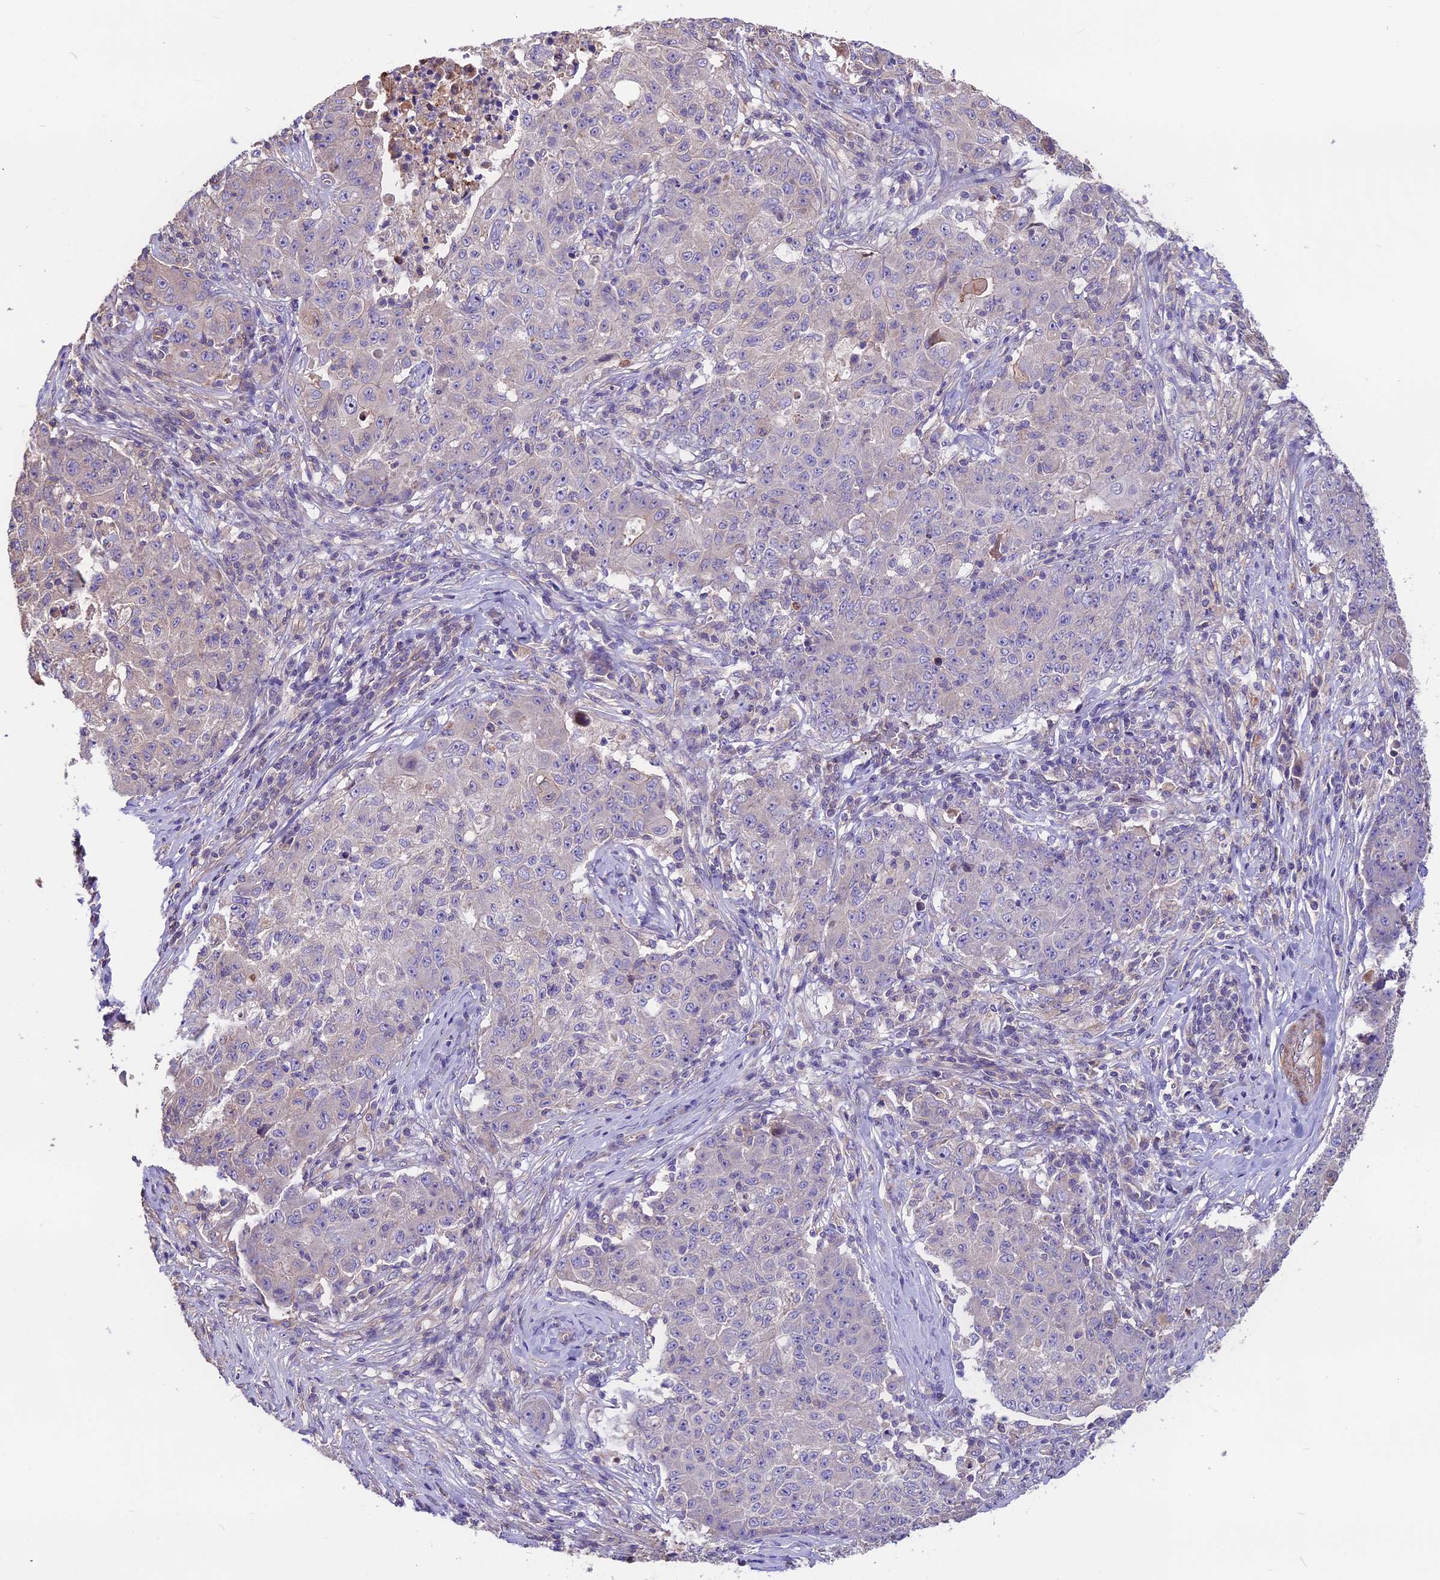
{"staining": {"intensity": "weak", "quantity": "25%-75%", "location": "cytoplasmic/membranous"}, "tissue": "ovarian cancer", "cell_type": "Tumor cells", "image_type": "cancer", "snomed": [{"axis": "morphology", "description": "Carcinoma, endometroid"}, {"axis": "topography", "description": "Ovary"}], "caption": "Immunohistochemical staining of human ovarian cancer (endometroid carcinoma) displays low levels of weak cytoplasmic/membranous staining in about 25%-75% of tumor cells. (DAB (3,3'-diaminobenzidine) IHC, brown staining for protein, blue staining for nuclei).", "gene": "ANO3", "patient": {"sex": "female", "age": 42}}